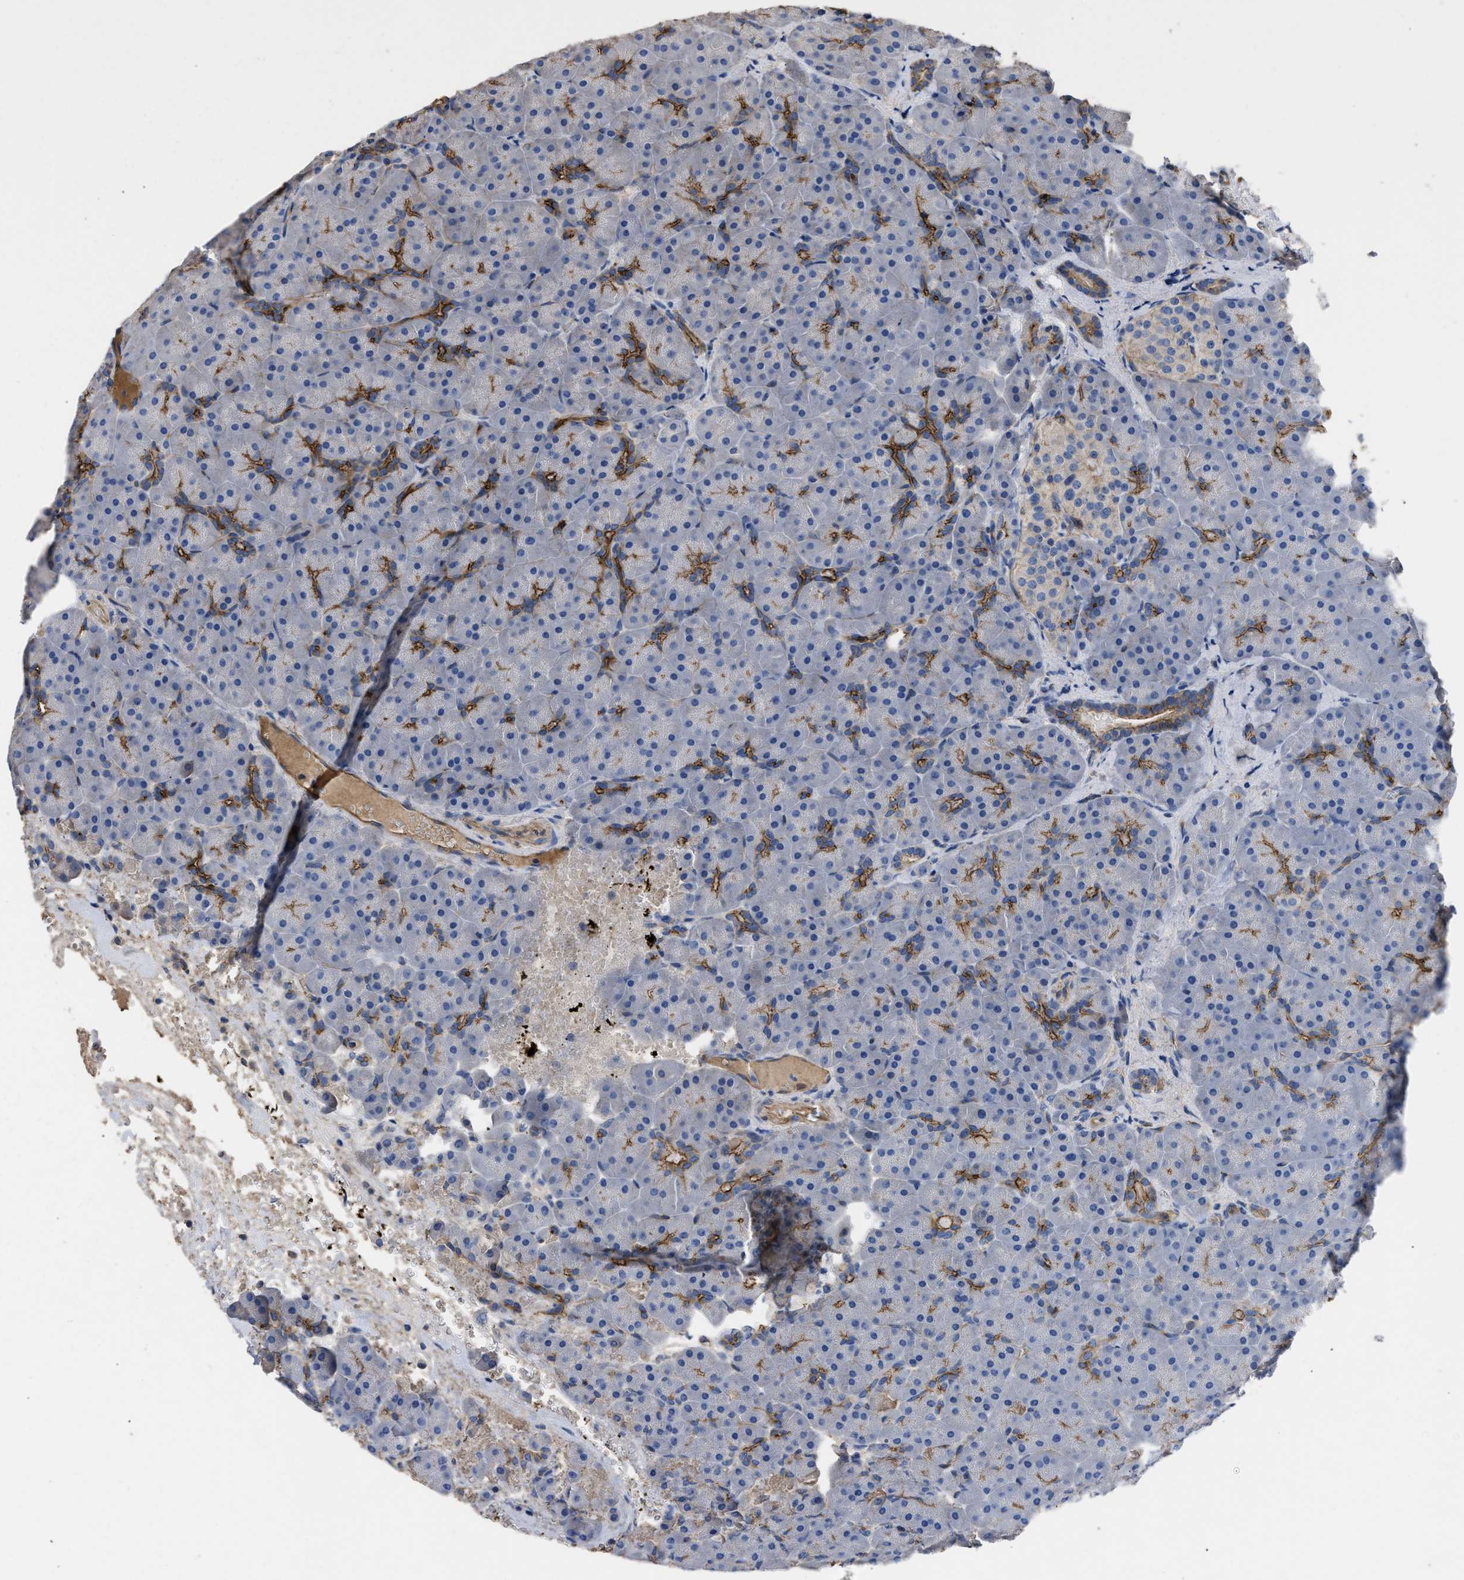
{"staining": {"intensity": "moderate", "quantity": "<25%", "location": "cytoplasmic/membranous"}, "tissue": "pancreas", "cell_type": "Exocrine glandular cells", "image_type": "normal", "snomed": [{"axis": "morphology", "description": "Normal tissue, NOS"}, {"axis": "topography", "description": "Pancreas"}], "caption": "Pancreas stained with a brown dye shows moderate cytoplasmic/membranous positive staining in approximately <25% of exocrine glandular cells.", "gene": "USP4", "patient": {"sex": "male", "age": 66}}